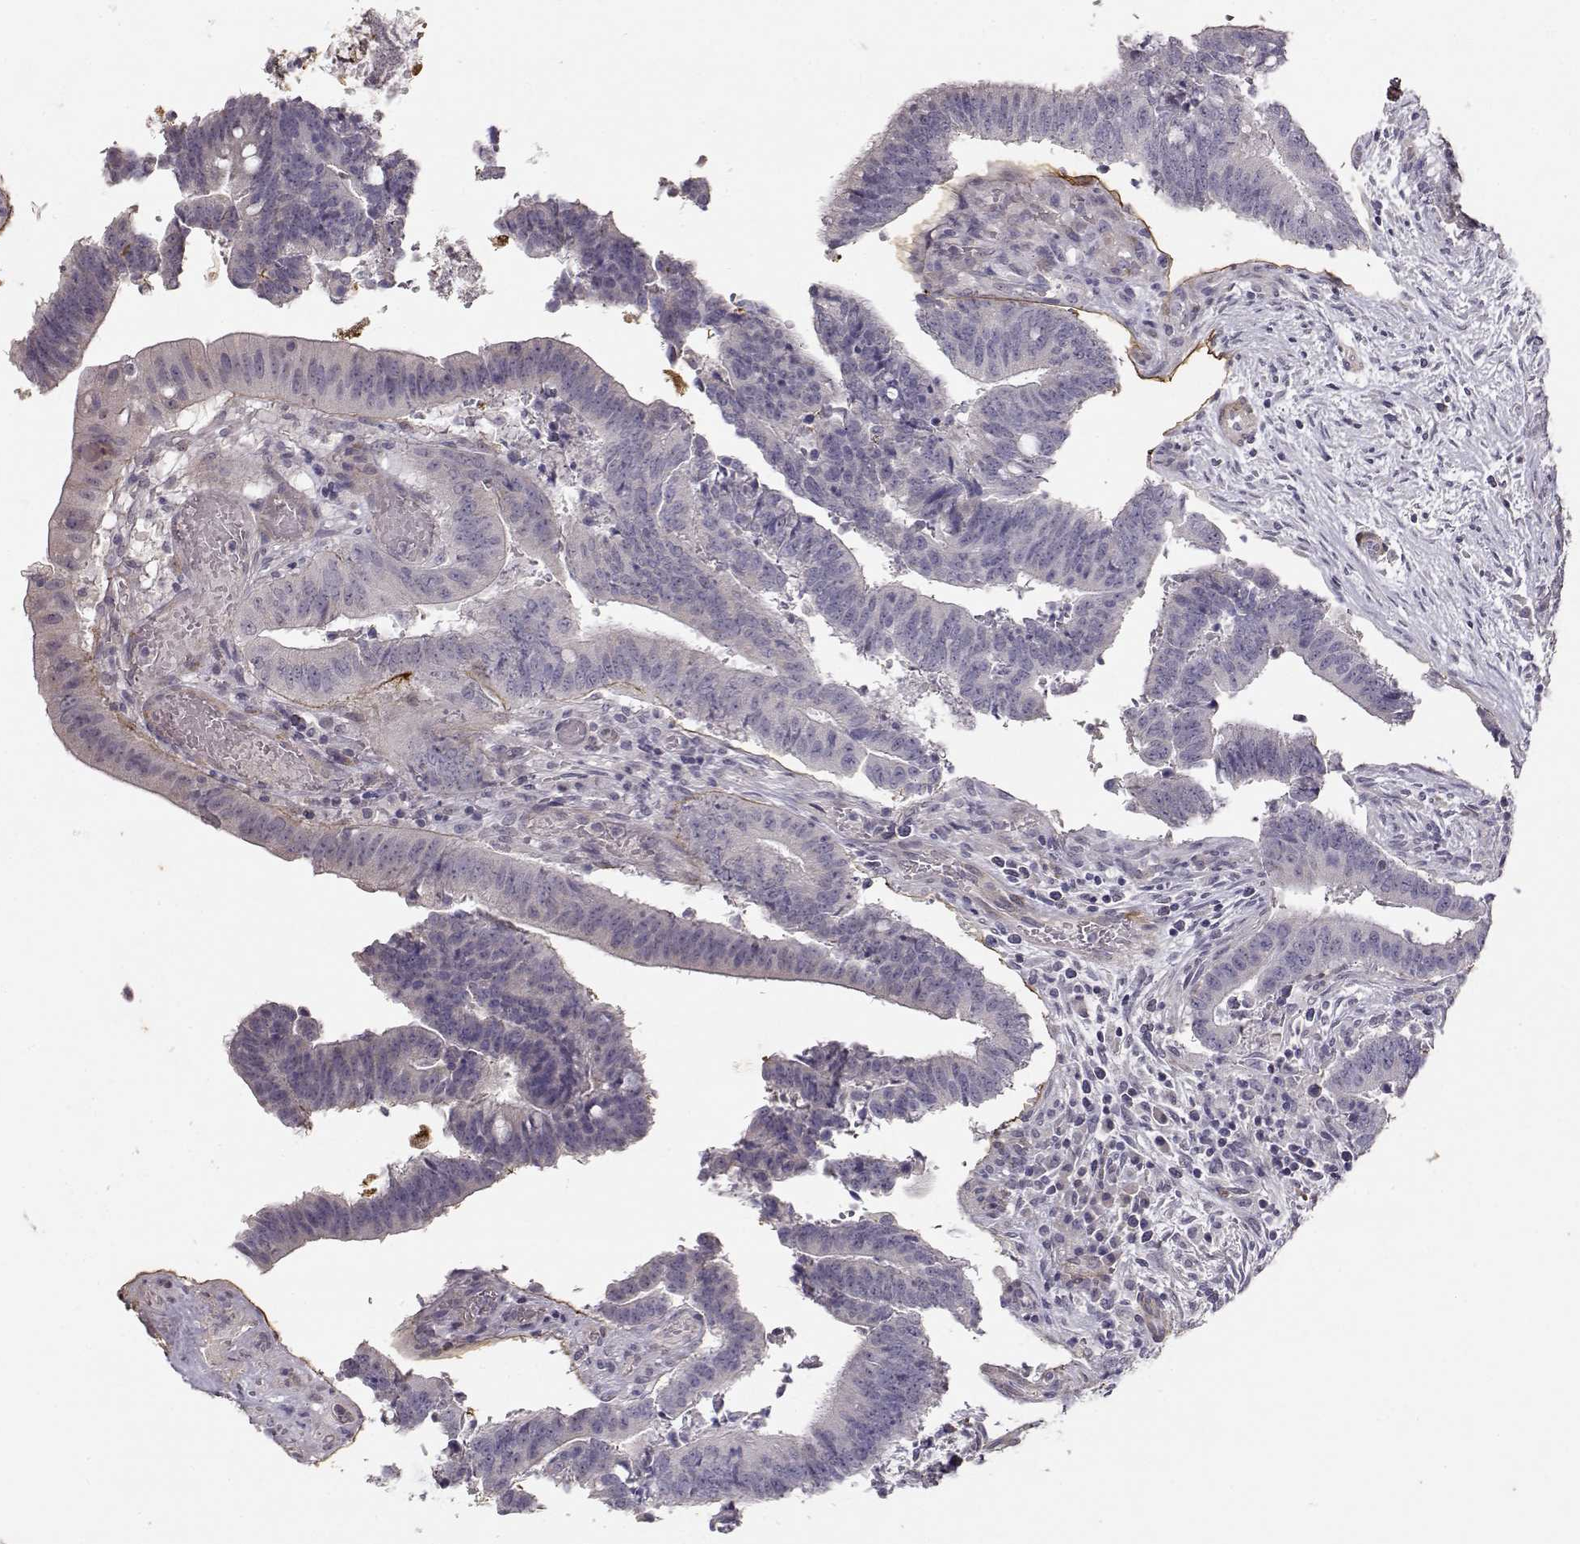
{"staining": {"intensity": "negative", "quantity": "none", "location": "none"}, "tissue": "colorectal cancer", "cell_type": "Tumor cells", "image_type": "cancer", "snomed": [{"axis": "morphology", "description": "Adenocarcinoma, NOS"}, {"axis": "topography", "description": "Colon"}], "caption": "This is an immunohistochemistry (IHC) image of human colorectal cancer (adenocarcinoma). There is no positivity in tumor cells.", "gene": "LAMA5", "patient": {"sex": "female", "age": 43}}